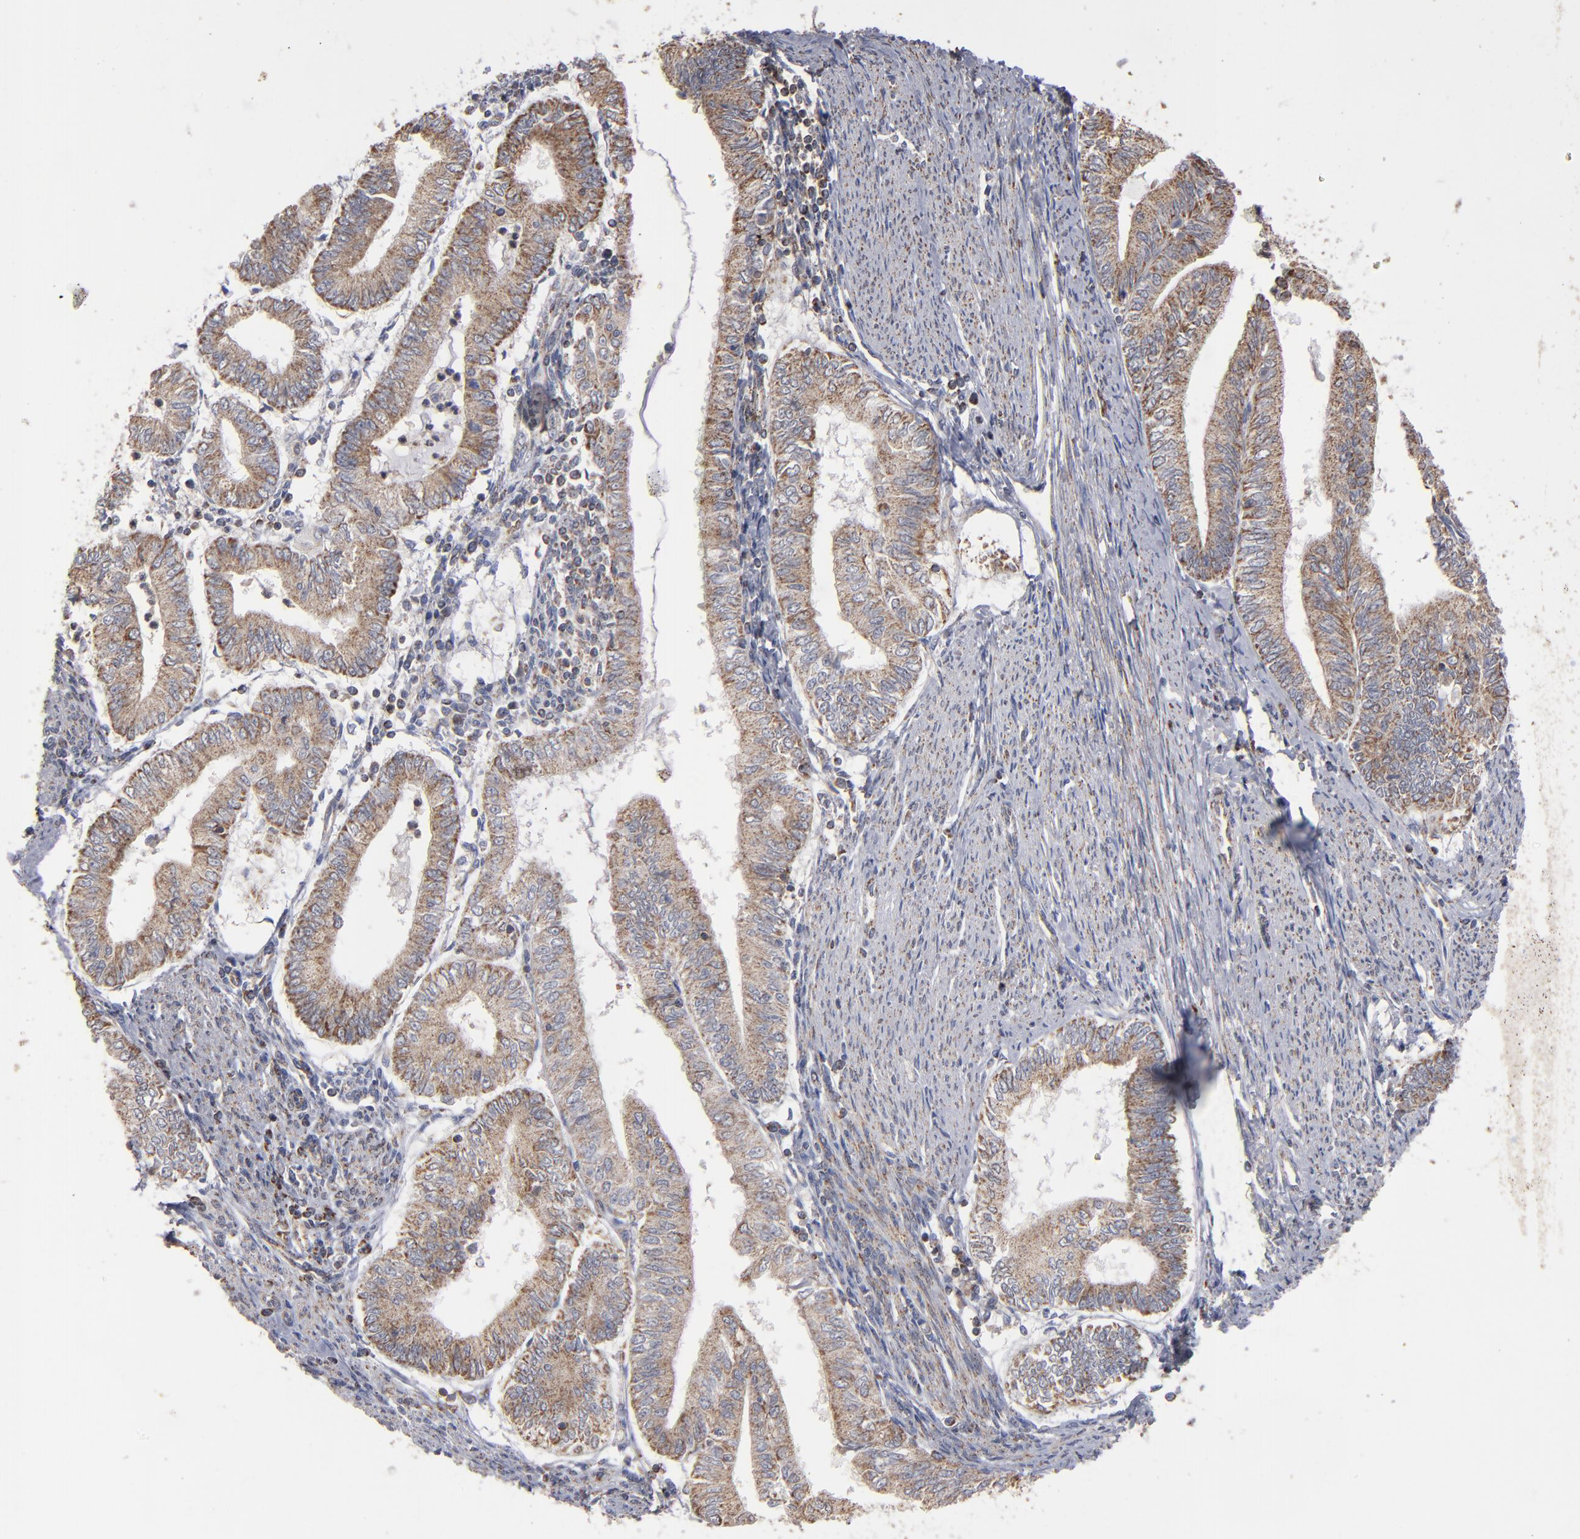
{"staining": {"intensity": "moderate", "quantity": ">75%", "location": "cytoplasmic/membranous"}, "tissue": "endometrial cancer", "cell_type": "Tumor cells", "image_type": "cancer", "snomed": [{"axis": "morphology", "description": "Adenocarcinoma, NOS"}, {"axis": "topography", "description": "Endometrium"}], "caption": "Immunohistochemistry photomicrograph of endometrial cancer stained for a protein (brown), which demonstrates medium levels of moderate cytoplasmic/membranous positivity in approximately >75% of tumor cells.", "gene": "MIPOL1", "patient": {"sex": "female", "age": 66}}